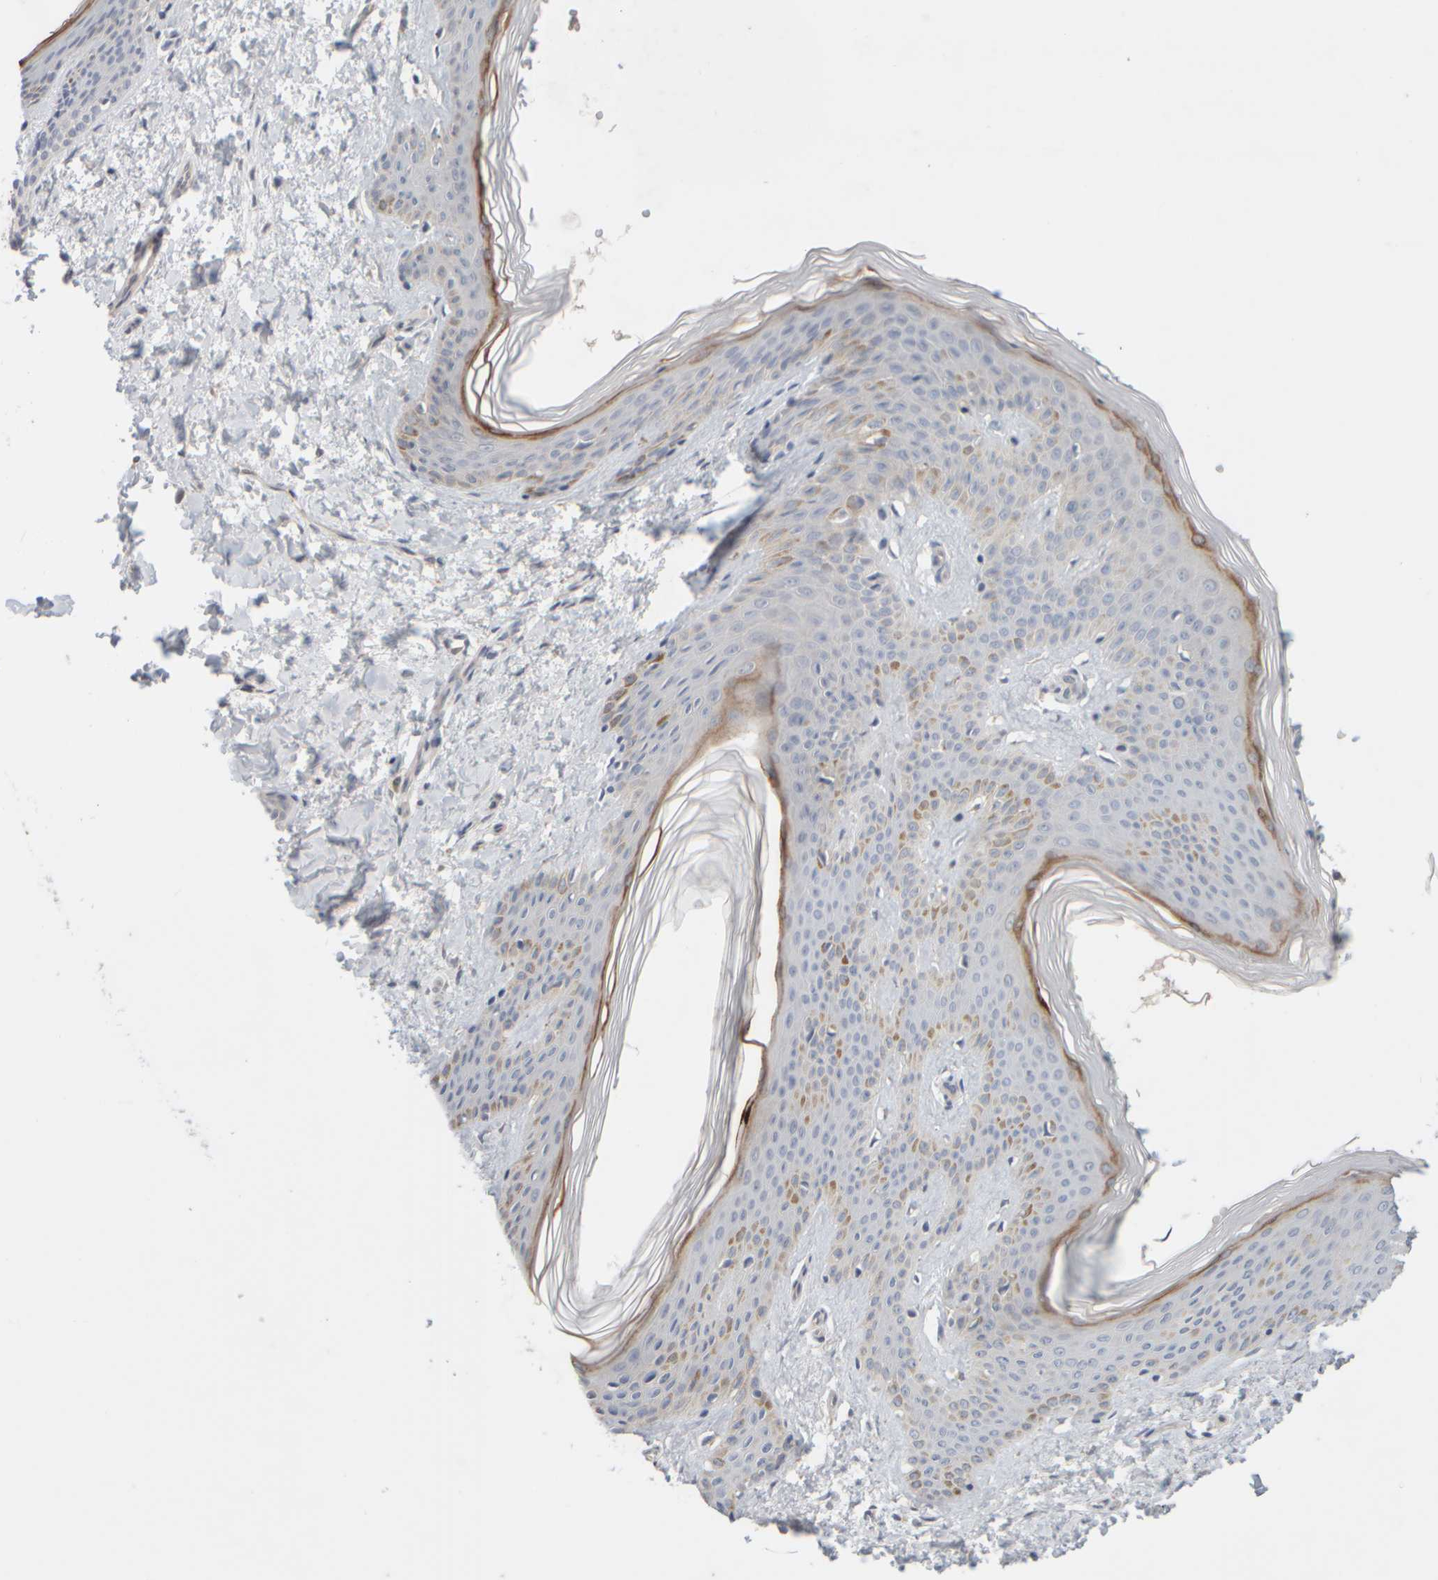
{"staining": {"intensity": "weak", "quantity": "25%-75%", "location": "cytoplasmic/membranous"}, "tissue": "skin", "cell_type": "Fibroblasts", "image_type": "normal", "snomed": [{"axis": "morphology", "description": "Normal tissue, NOS"}, {"axis": "morphology", "description": "Neoplasm, benign, NOS"}, {"axis": "topography", "description": "Skin"}, {"axis": "topography", "description": "Soft tissue"}], "caption": "This micrograph demonstrates immunohistochemistry staining of benign skin, with low weak cytoplasmic/membranous expression in approximately 25%-75% of fibroblasts.", "gene": "GOPC", "patient": {"sex": "male", "age": 26}}